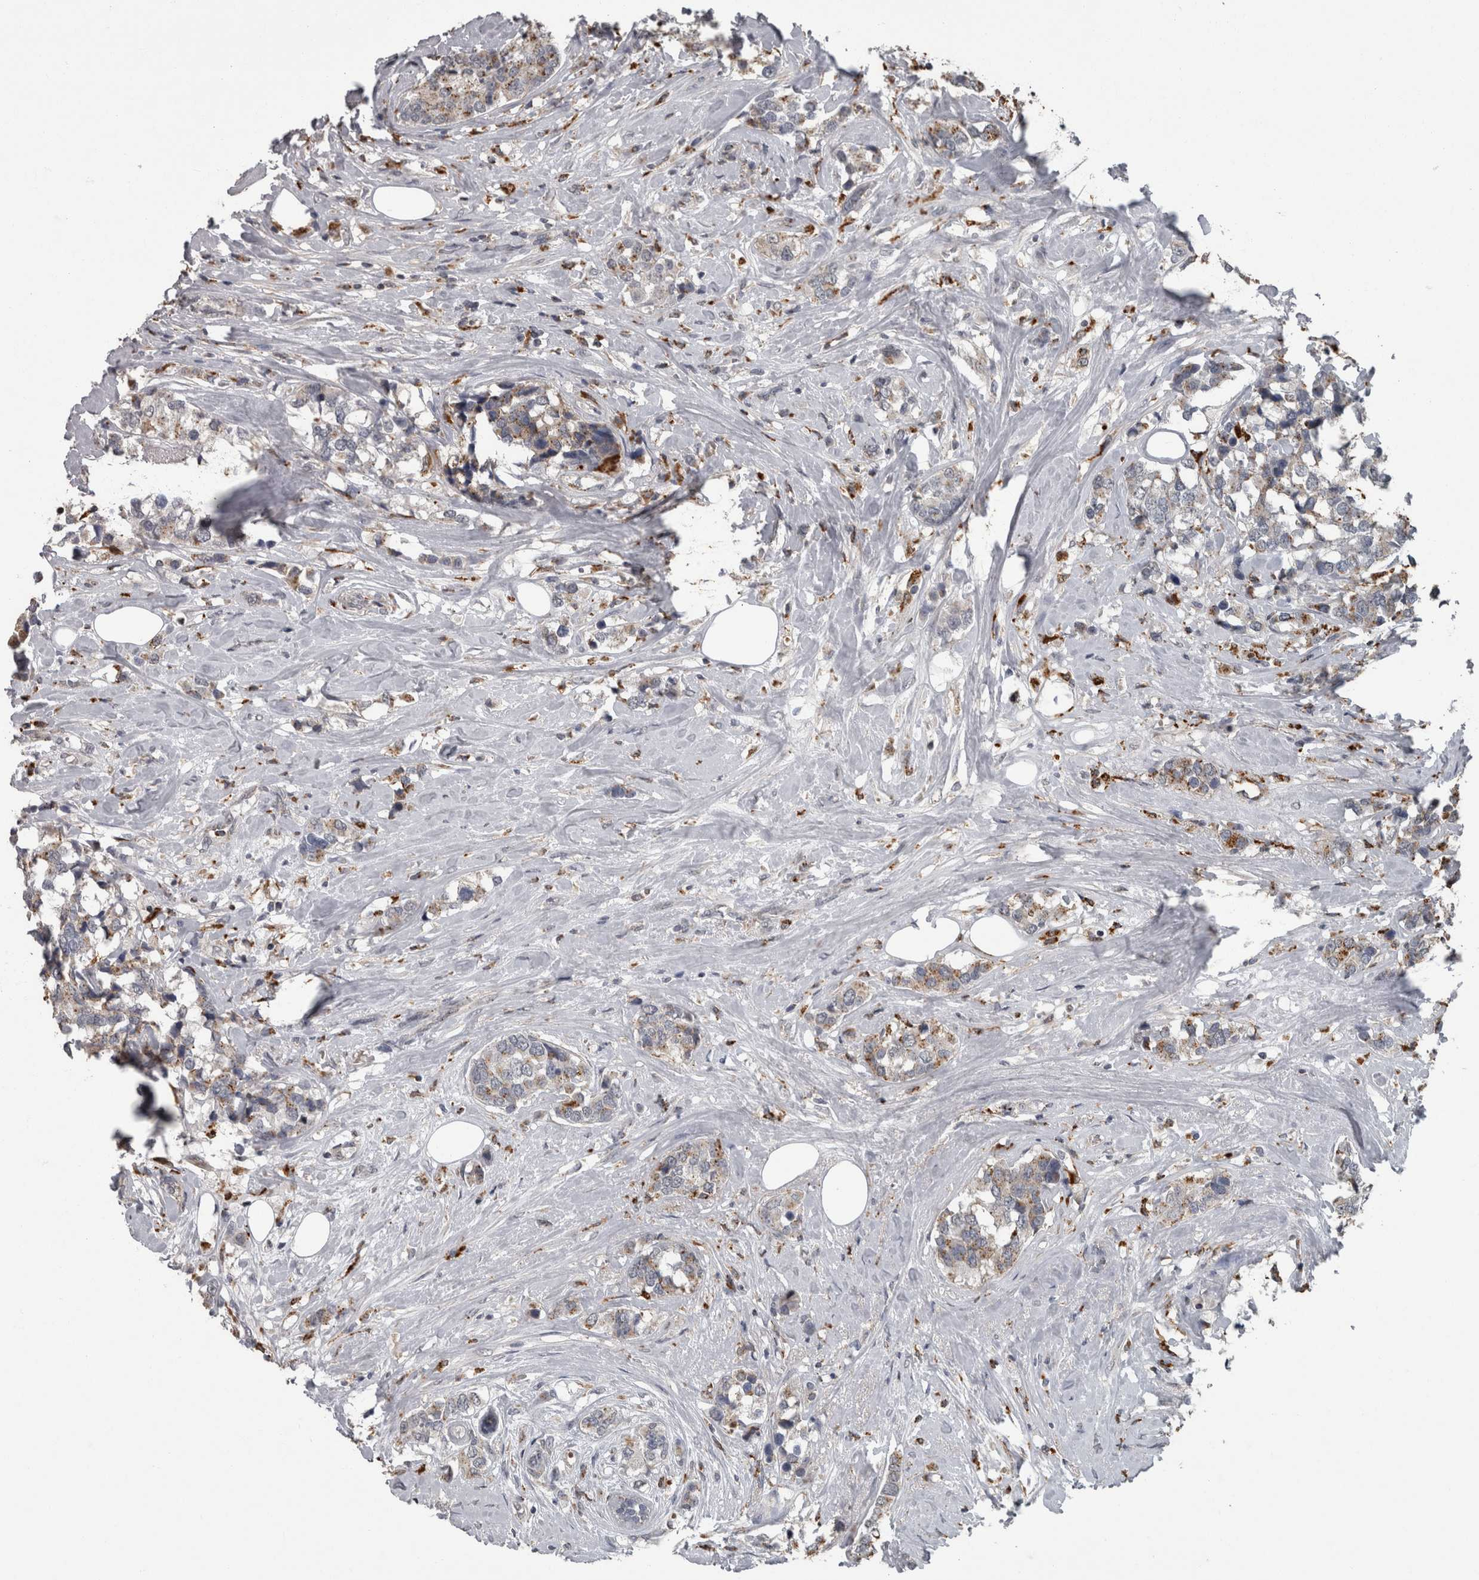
{"staining": {"intensity": "moderate", "quantity": "25%-75%", "location": "cytoplasmic/membranous"}, "tissue": "breast cancer", "cell_type": "Tumor cells", "image_type": "cancer", "snomed": [{"axis": "morphology", "description": "Lobular carcinoma"}, {"axis": "topography", "description": "Breast"}], "caption": "Breast lobular carcinoma was stained to show a protein in brown. There is medium levels of moderate cytoplasmic/membranous expression in approximately 25%-75% of tumor cells.", "gene": "NAAA", "patient": {"sex": "female", "age": 59}}